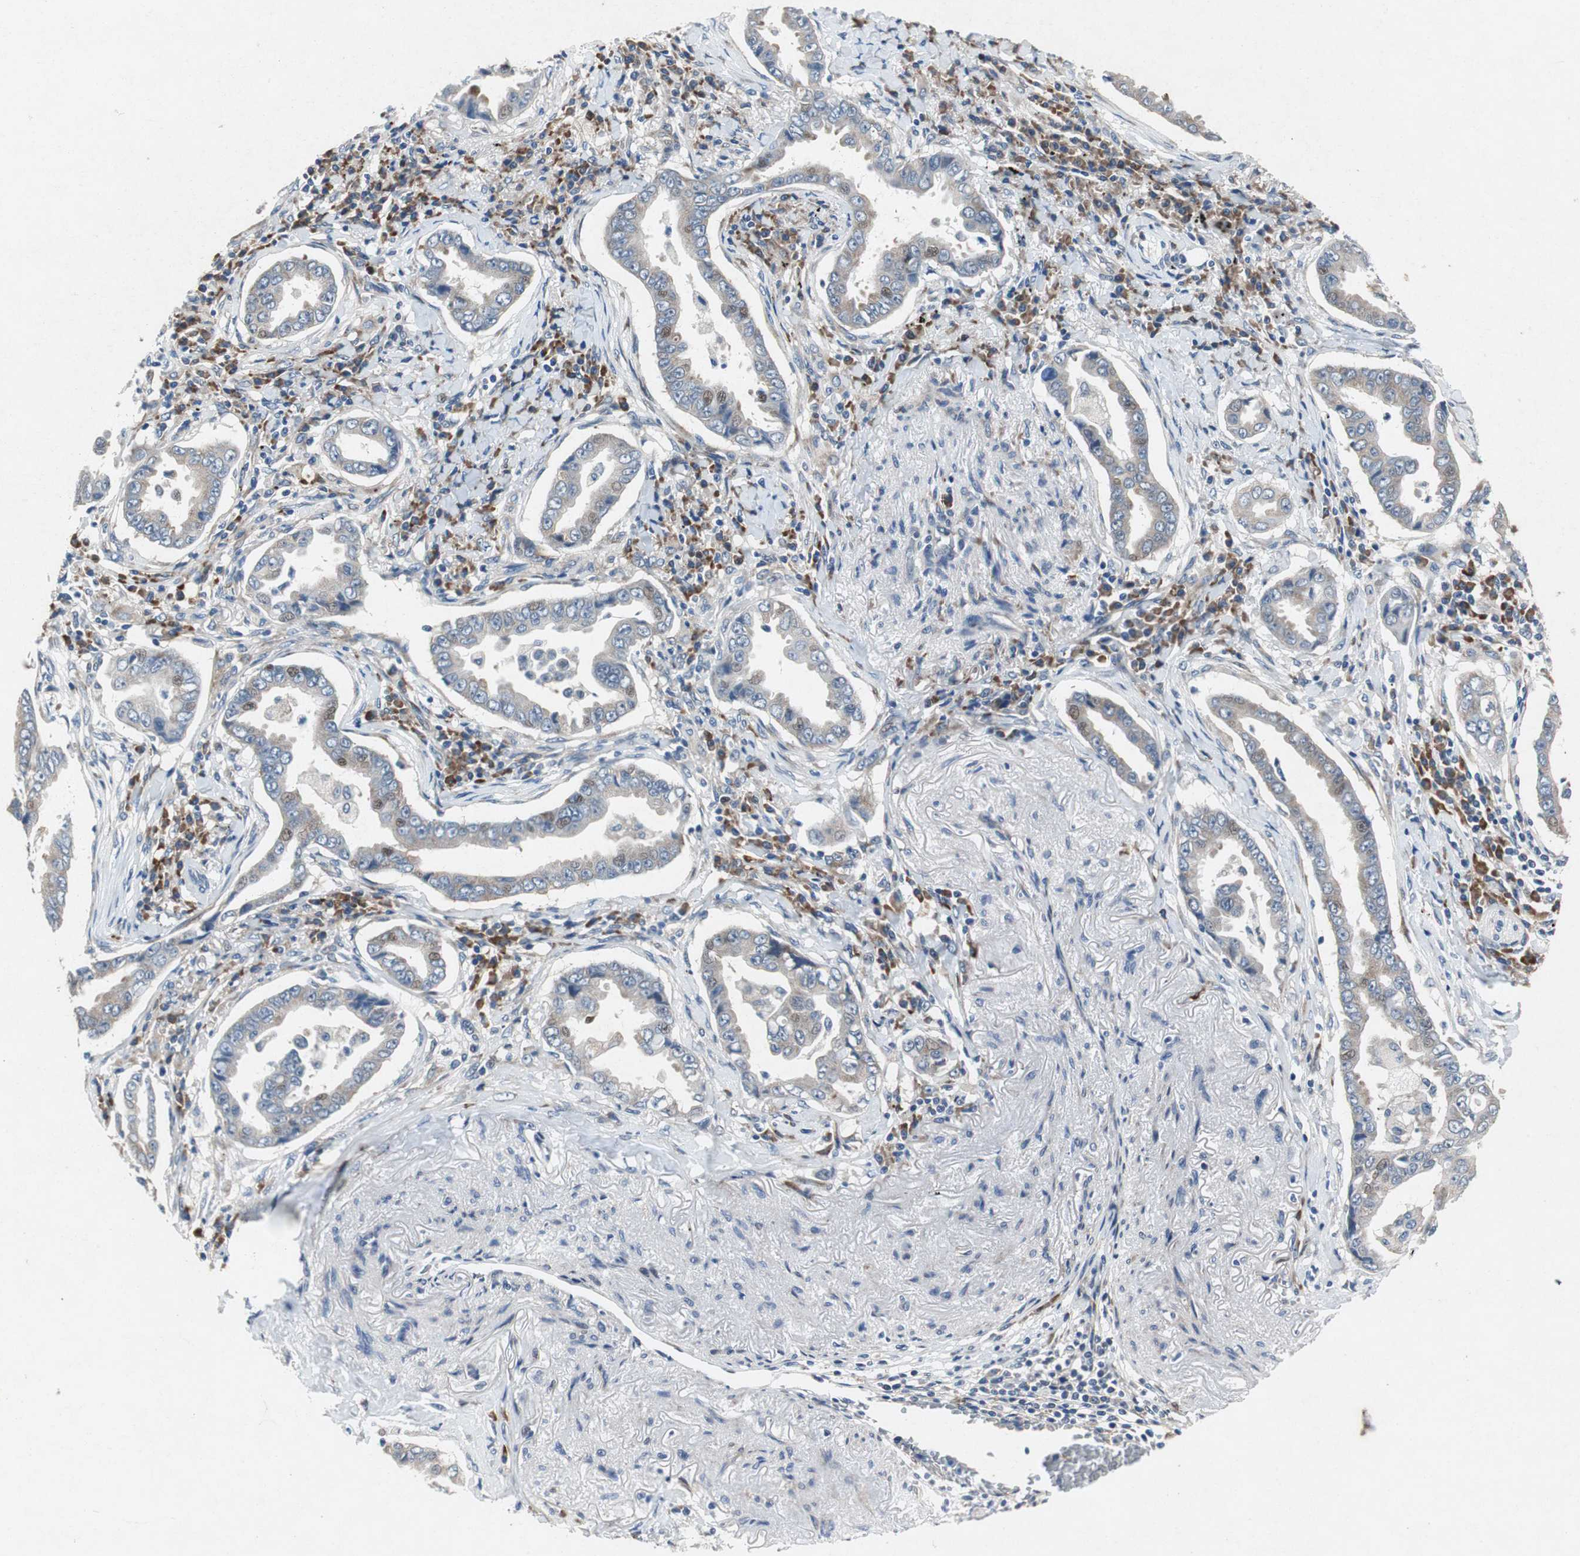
{"staining": {"intensity": "weak", "quantity": "<25%", "location": "cytoplasmic/membranous,nuclear"}, "tissue": "lung cancer", "cell_type": "Tumor cells", "image_type": "cancer", "snomed": [{"axis": "morphology", "description": "Normal tissue, NOS"}, {"axis": "morphology", "description": "Inflammation, NOS"}, {"axis": "morphology", "description": "Adenocarcinoma, NOS"}, {"axis": "topography", "description": "Lung"}], "caption": "A high-resolution image shows IHC staining of lung adenocarcinoma, which exhibits no significant positivity in tumor cells.", "gene": "RPL35", "patient": {"sex": "female", "age": 64}}